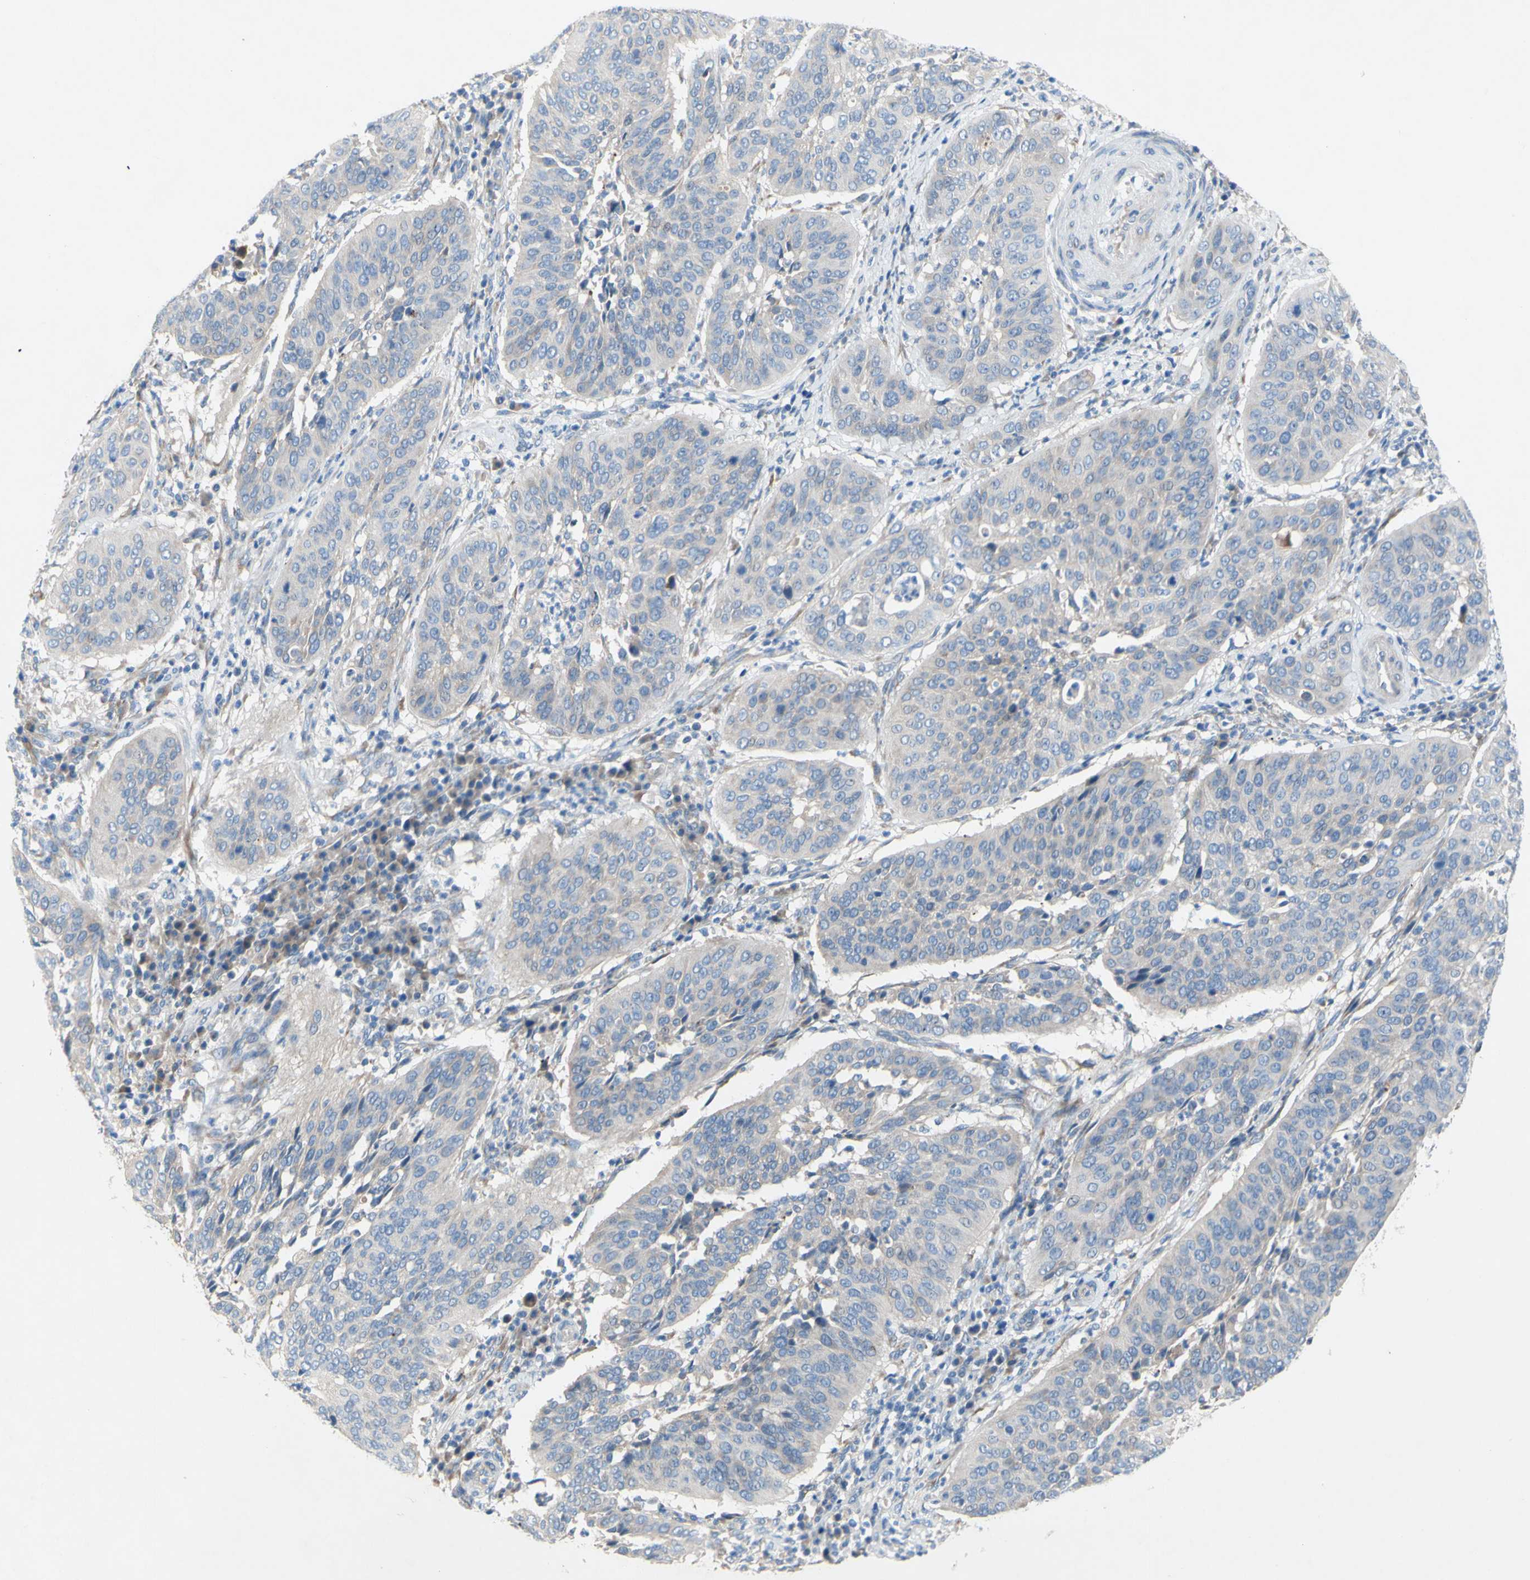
{"staining": {"intensity": "negative", "quantity": "none", "location": "none"}, "tissue": "cervical cancer", "cell_type": "Tumor cells", "image_type": "cancer", "snomed": [{"axis": "morphology", "description": "Normal tissue, NOS"}, {"axis": "morphology", "description": "Squamous cell carcinoma, NOS"}, {"axis": "topography", "description": "Cervix"}], "caption": "This is an immunohistochemistry (IHC) image of human squamous cell carcinoma (cervical). There is no expression in tumor cells.", "gene": "TMIGD2", "patient": {"sex": "female", "age": 39}}